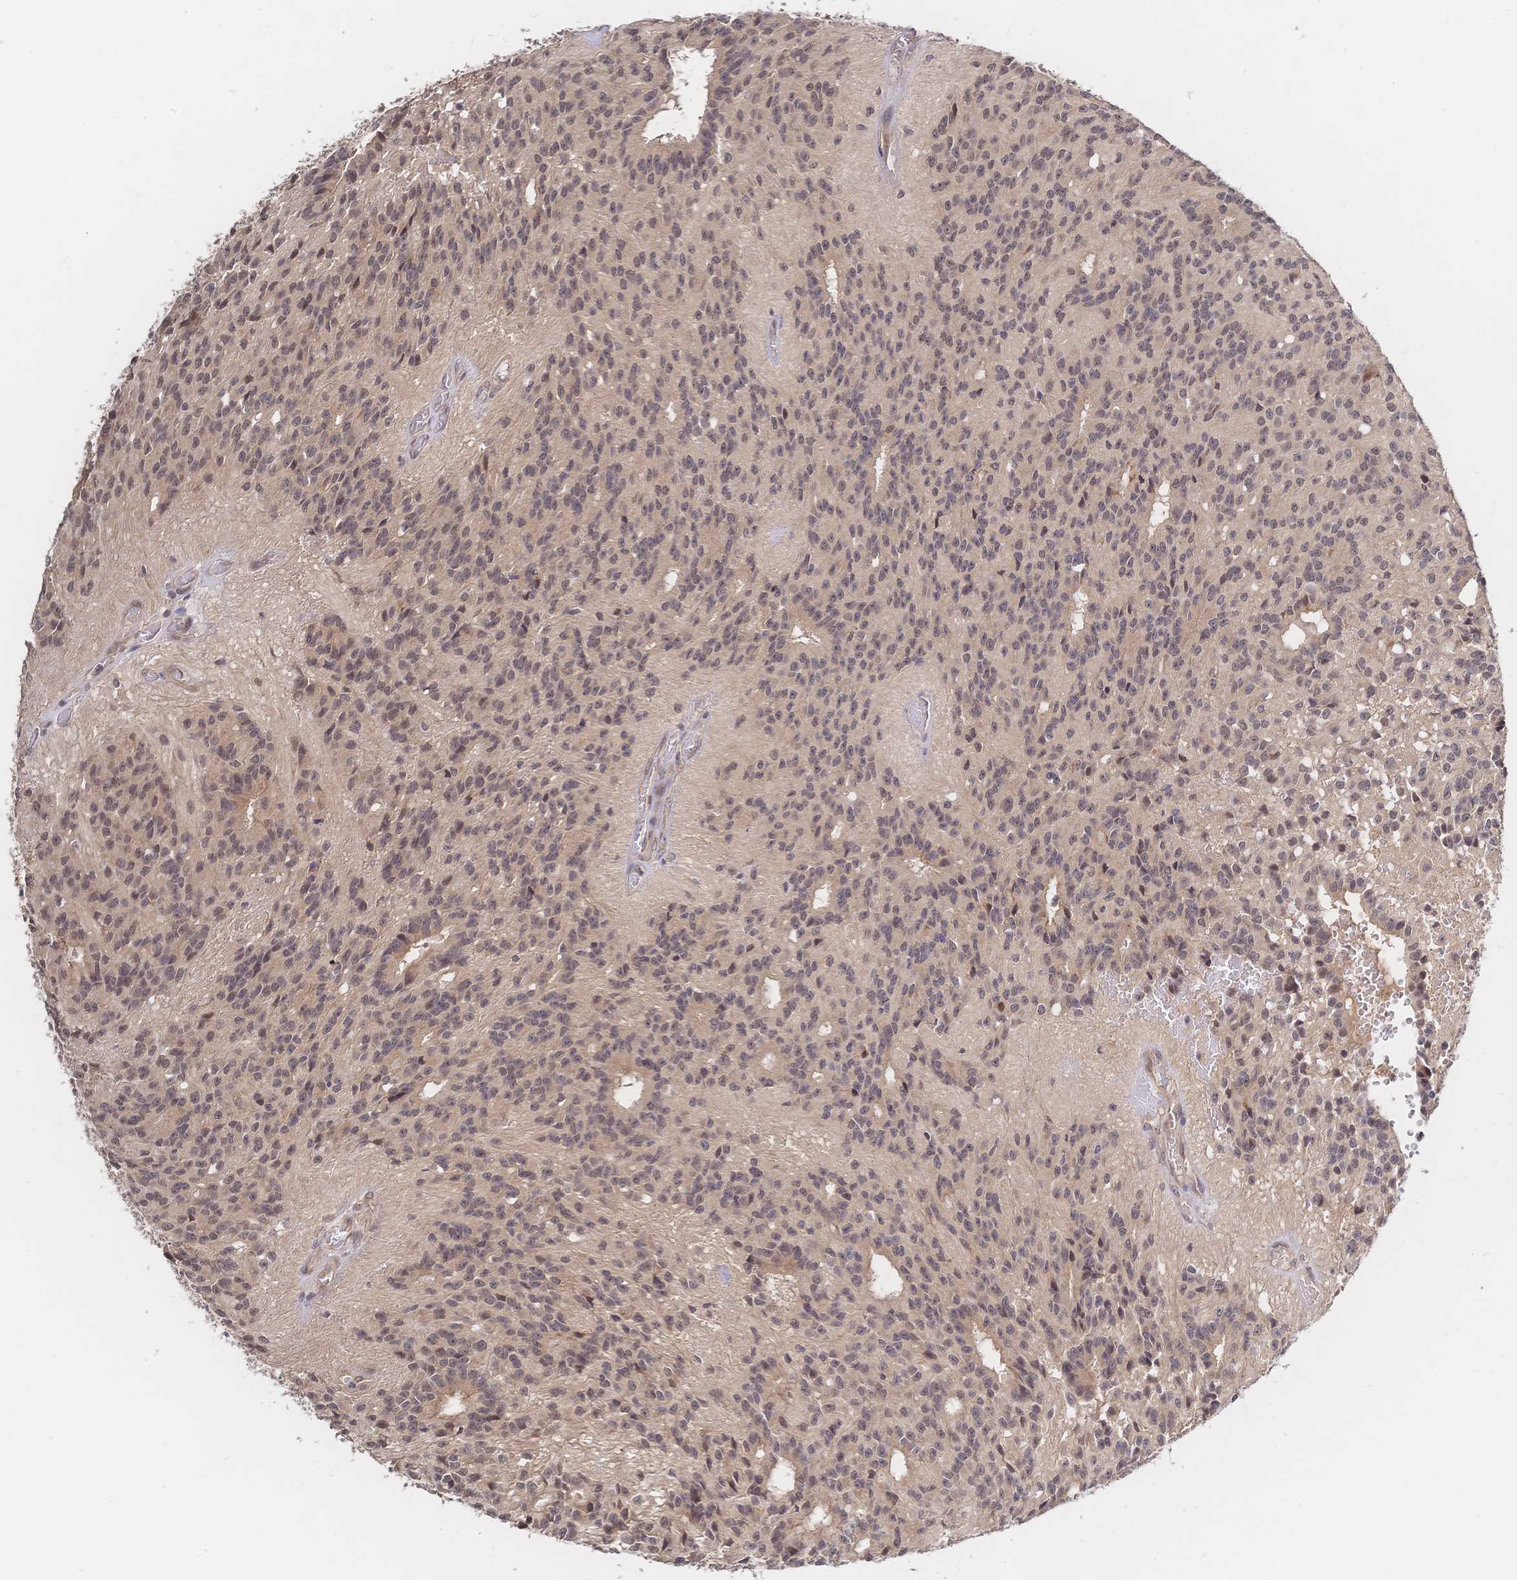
{"staining": {"intensity": "weak", "quantity": ">75%", "location": "nuclear"}, "tissue": "glioma", "cell_type": "Tumor cells", "image_type": "cancer", "snomed": [{"axis": "morphology", "description": "Glioma, malignant, Low grade"}, {"axis": "topography", "description": "Brain"}], "caption": "Tumor cells show weak nuclear expression in about >75% of cells in malignant glioma (low-grade). The staining is performed using DAB (3,3'-diaminobenzidine) brown chromogen to label protein expression. The nuclei are counter-stained blue using hematoxylin.", "gene": "LMO4", "patient": {"sex": "male", "age": 31}}